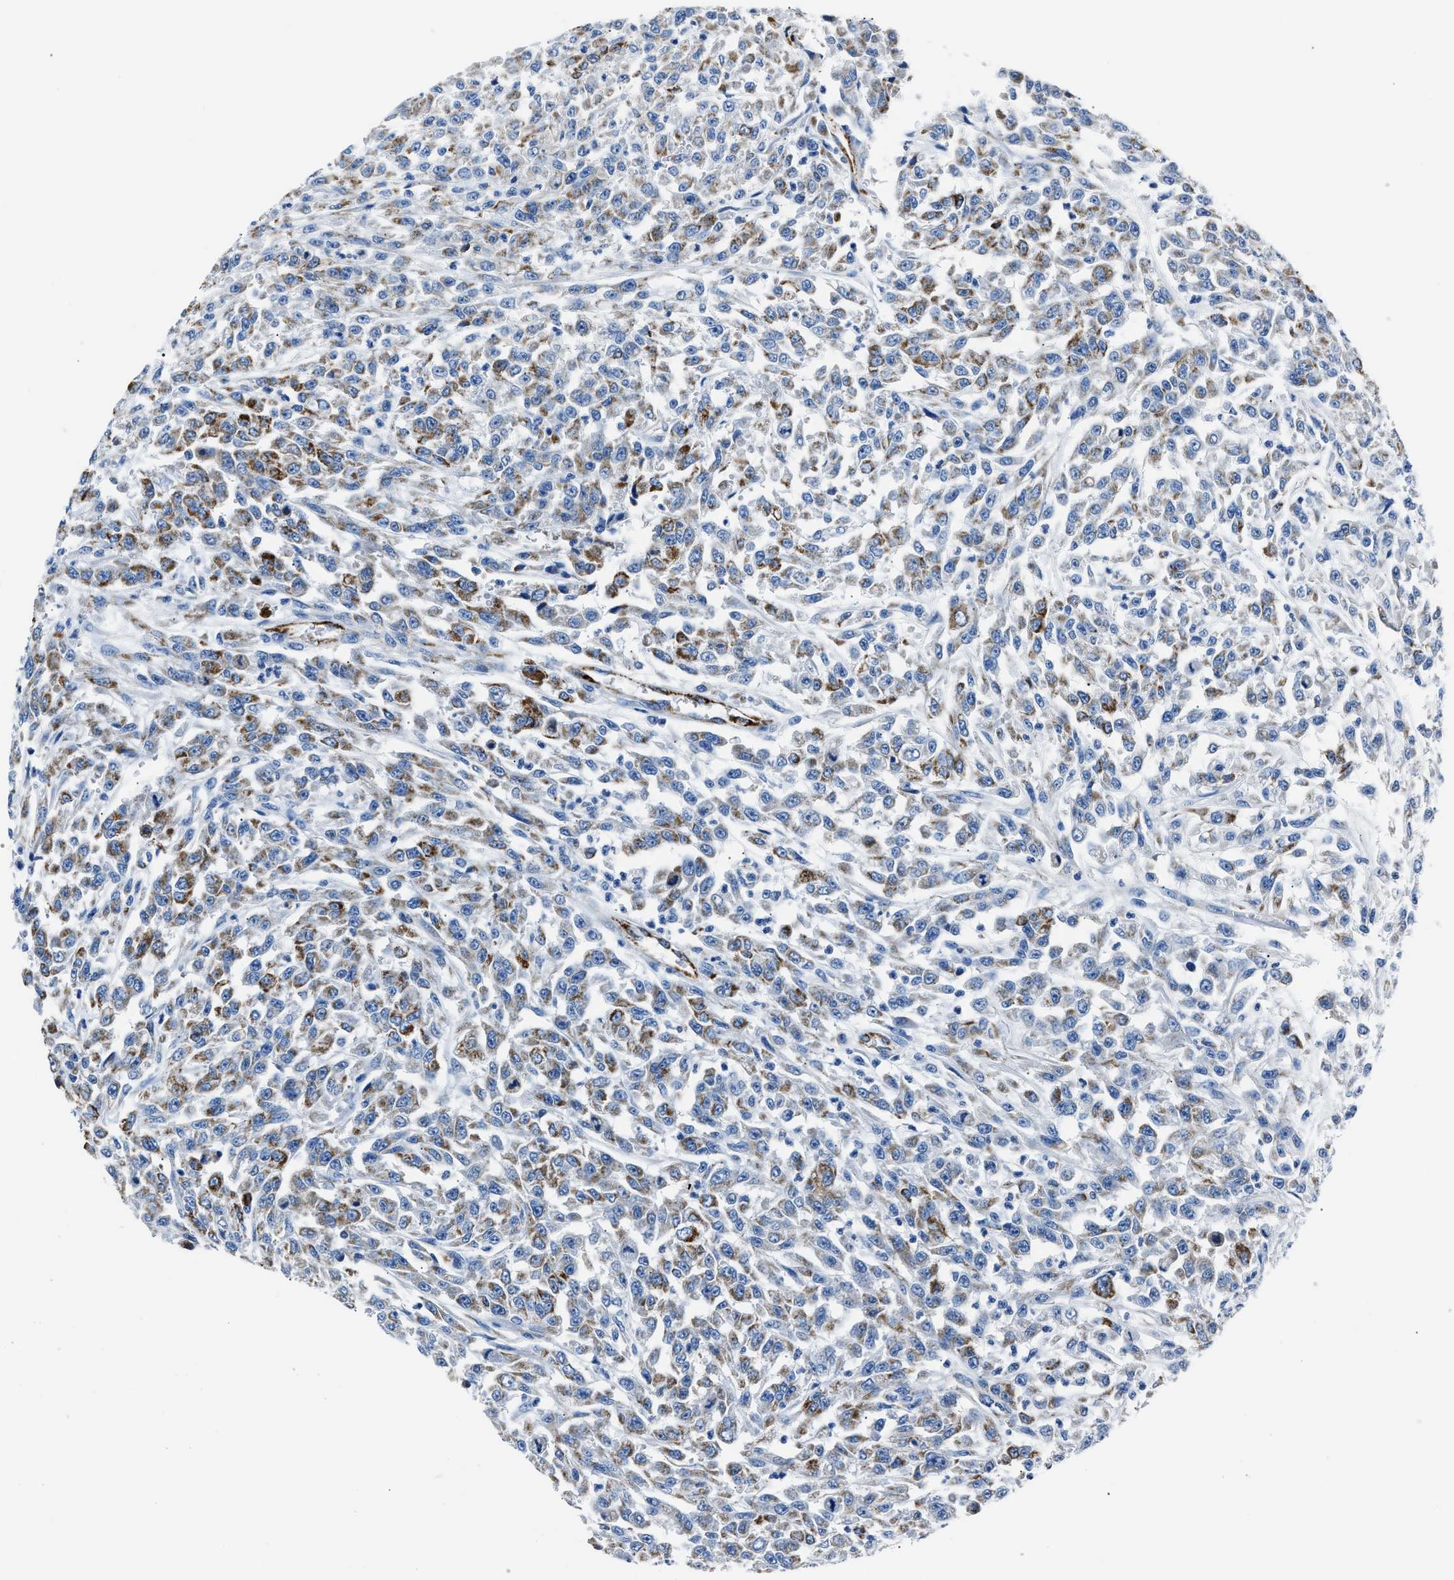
{"staining": {"intensity": "strong", "quantity": "25%-75%", "location": "cytoplasmic/membranous"}, "tissue": "urothelial cancer", "cell_type": "Tumor cells", "image_type": "cancer", "snomed": [{"axis": "morphology", "description": "Urothelial carcinoma, High grade"}, {"axis": "topography", "description": "Urinary bladder"}], "caption": "High-grade urothelial carcinoma was stained to show a protein in brown. There is high levels of strong cytoplasmic/membranous staining in about 25%-75% of tumor cells.", "gene": "AMACR", "patient": {"sex": "male", "age": 46}}